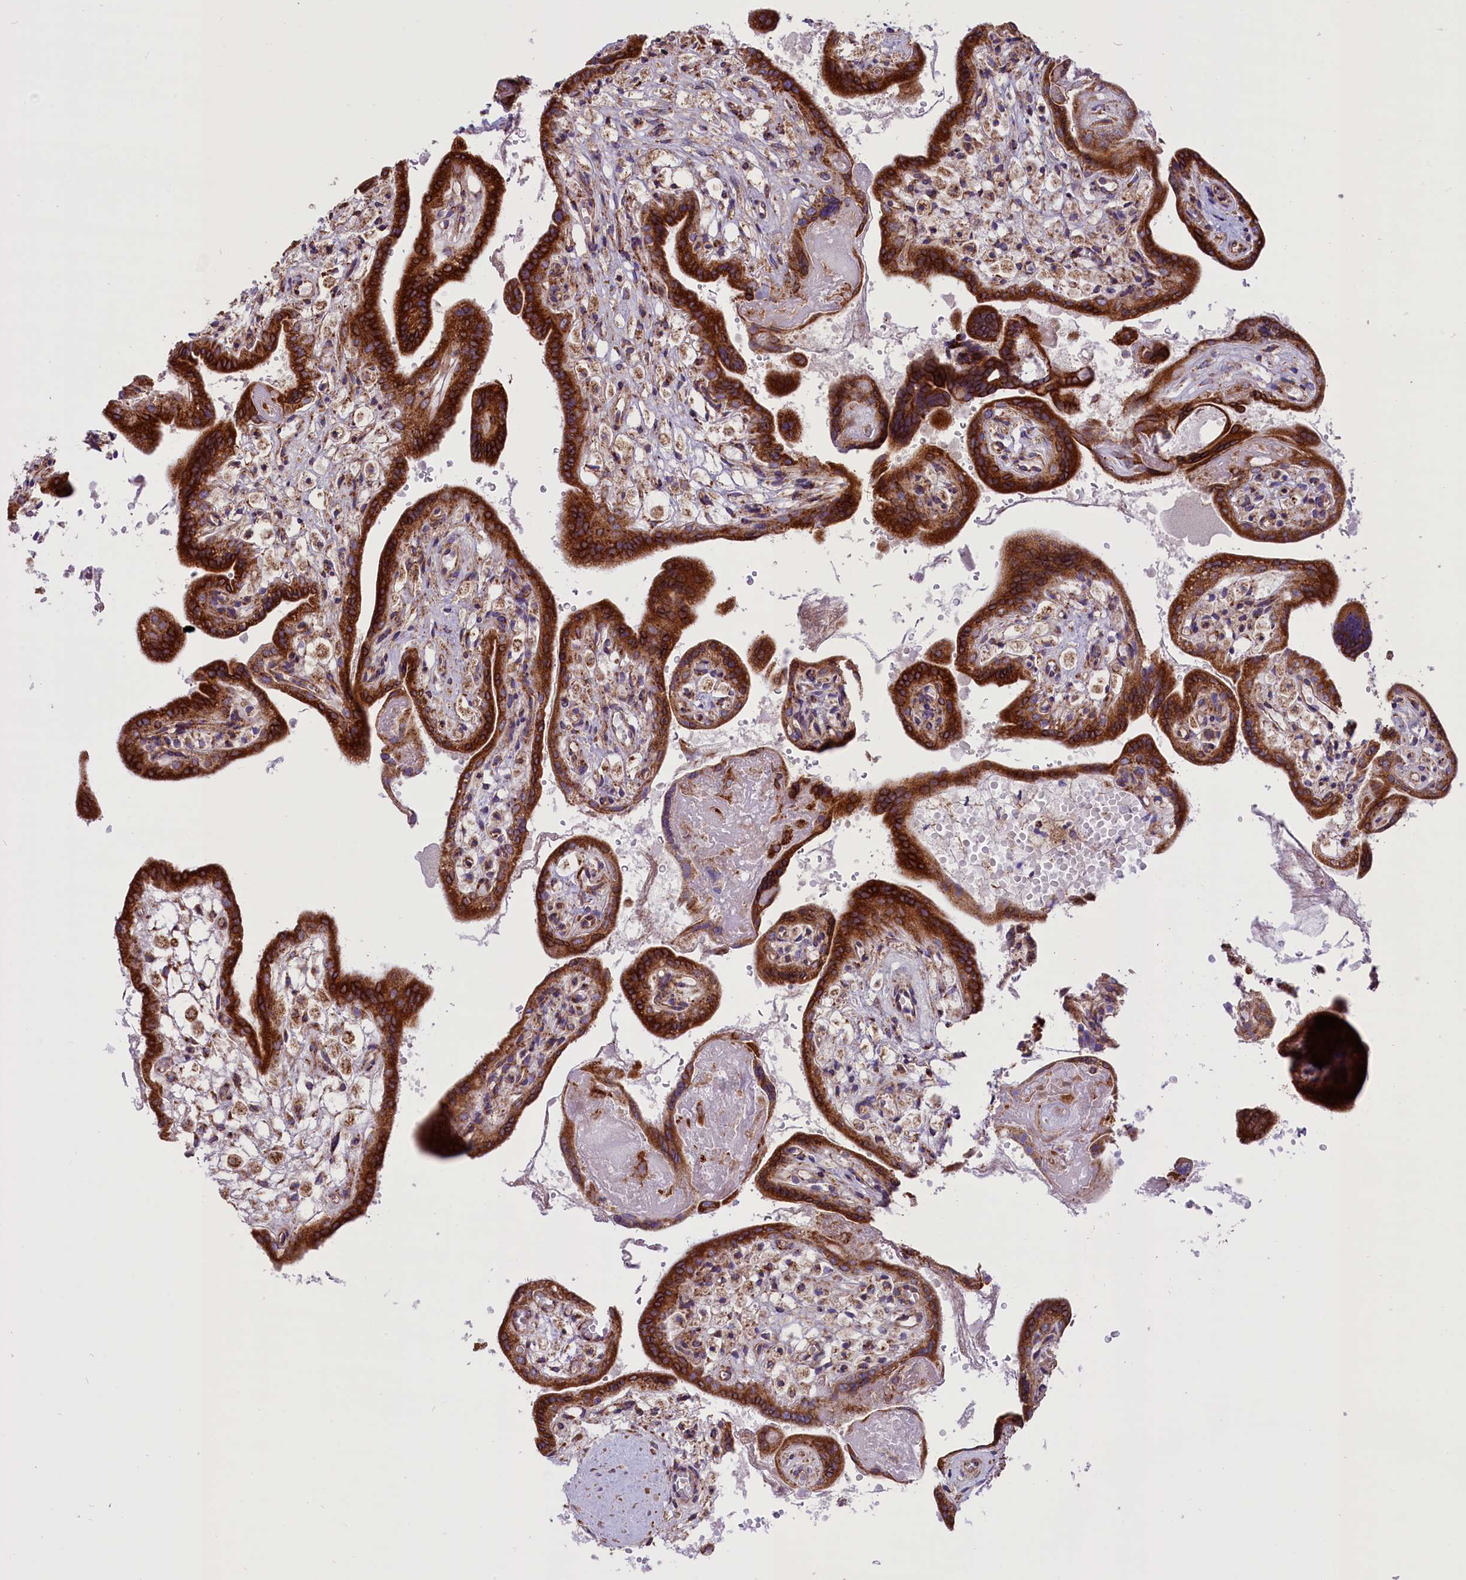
{"staining": {"intensity": "strong", "quantity": ">75%", "location": "cytoplasmic/membranous"}, "tissue": "placenta", "cell_type": "Trophoblastic cells", "image_type": "normal", "snomed": [{"axis": "morphology", "description": "Normal tissue, NOS"}, {"axis": "topography", "description": "Placenta"}], "caption": "A high amount of strong cytoplasmic/membranous positivity is present in about >75% of trophoblastic cells in benign placenta.", "gene": "PTPRU", "patient": {"sex": "female", "age": 37}}